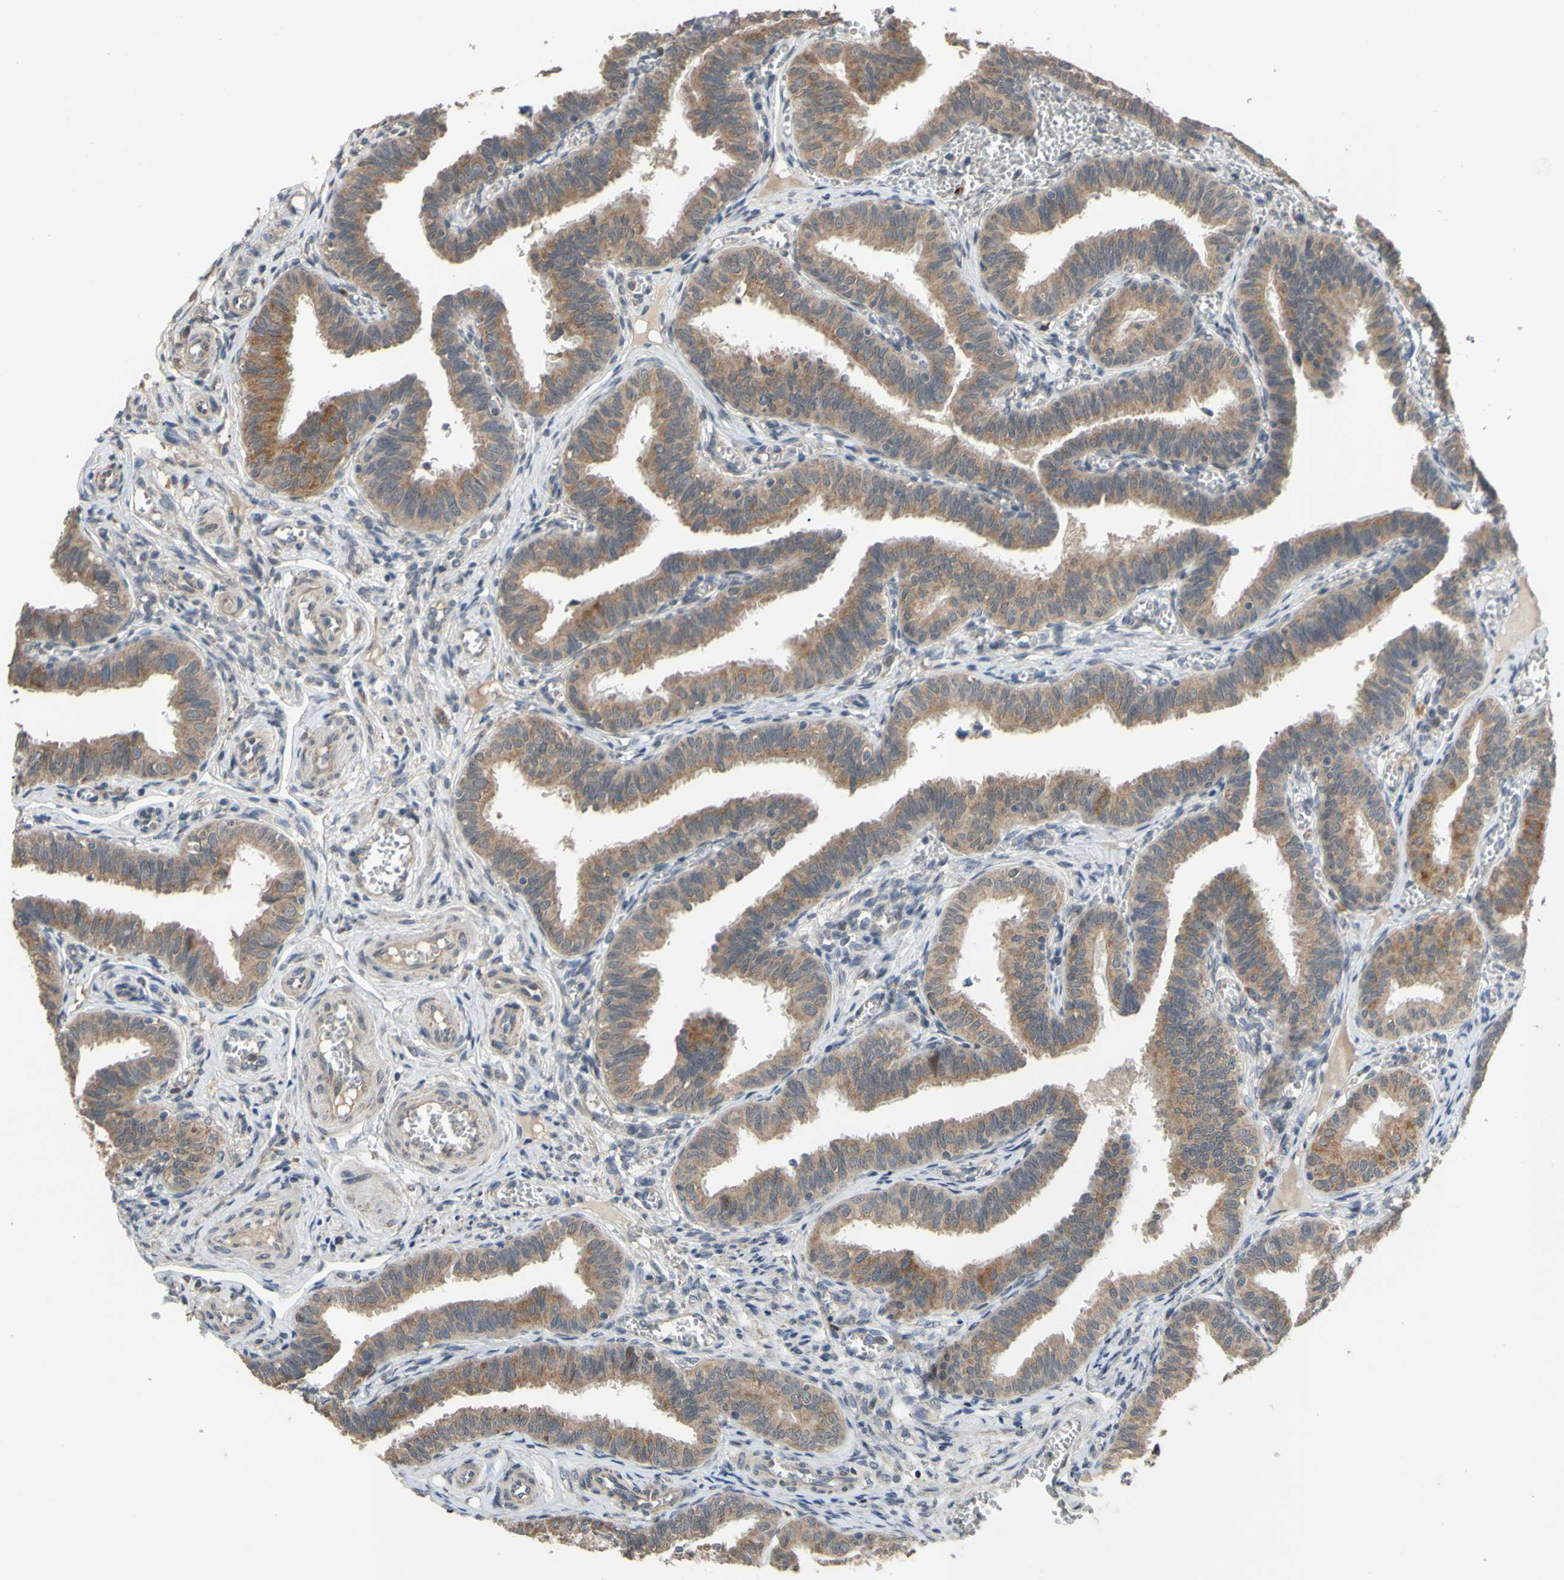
{"staining": {"intensity": "moderate", "quantity": ">75%", "location": "cytoplasmic/membranous"}, "tissue": "fallopian tube", "cell_type": "Glandular cells", "image_type": "normal", "snomed": [{"axis": "morphology", "description": "Normal tissue, NOS"}, {"axis": "topography", "description": "Fallopian tube"}], "caption": "Immunohistochemistry (IHC) (DAB) staining of benign fallopian tube reveals moderate cytoplasmic/membranous protein staining in about >75% of glandular cells.", "gene": "CD164", "patient": {"sex": "female", "age": 46}}